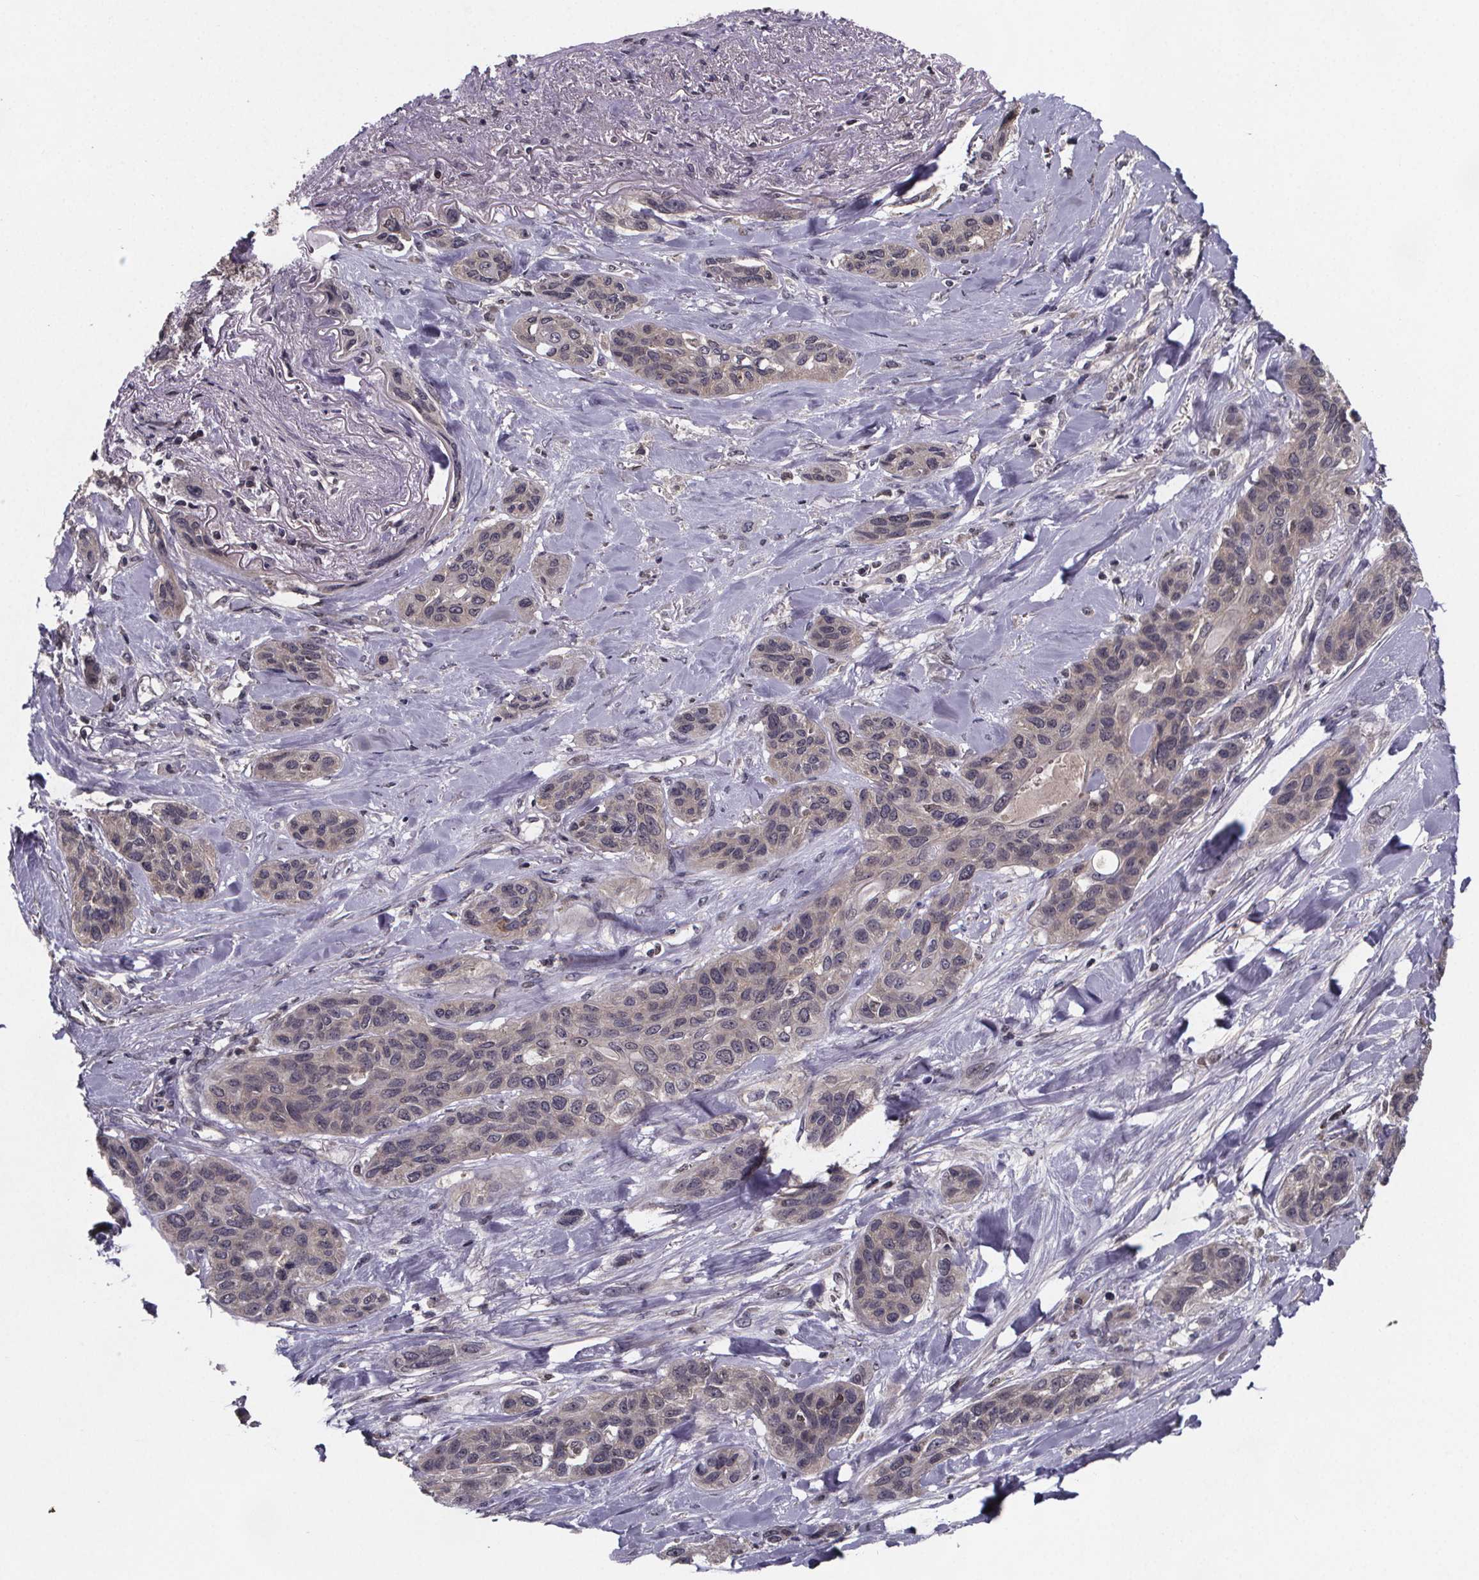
{"staining": {"intensity": "negative", "quantity": "none", "location": "none"}, "tissue": "lung cancer", "cell_type": "Tumor cells", "image_type": "cancer", "snomed": [{"axis": "morphology", "description": "Squamous cell carcinoma, NOS"}, {"axis": "topography", "description": "Lung"}], "caption": "High magnification brightfield microscopy of lung squamous cell carcinoma stained with DAB (brown) and counterstained with hematoxylin (blue): tumor cells show no significant expression.", "gene": "FN3KRP", "patient": {"sex": "female", "age": 70}}